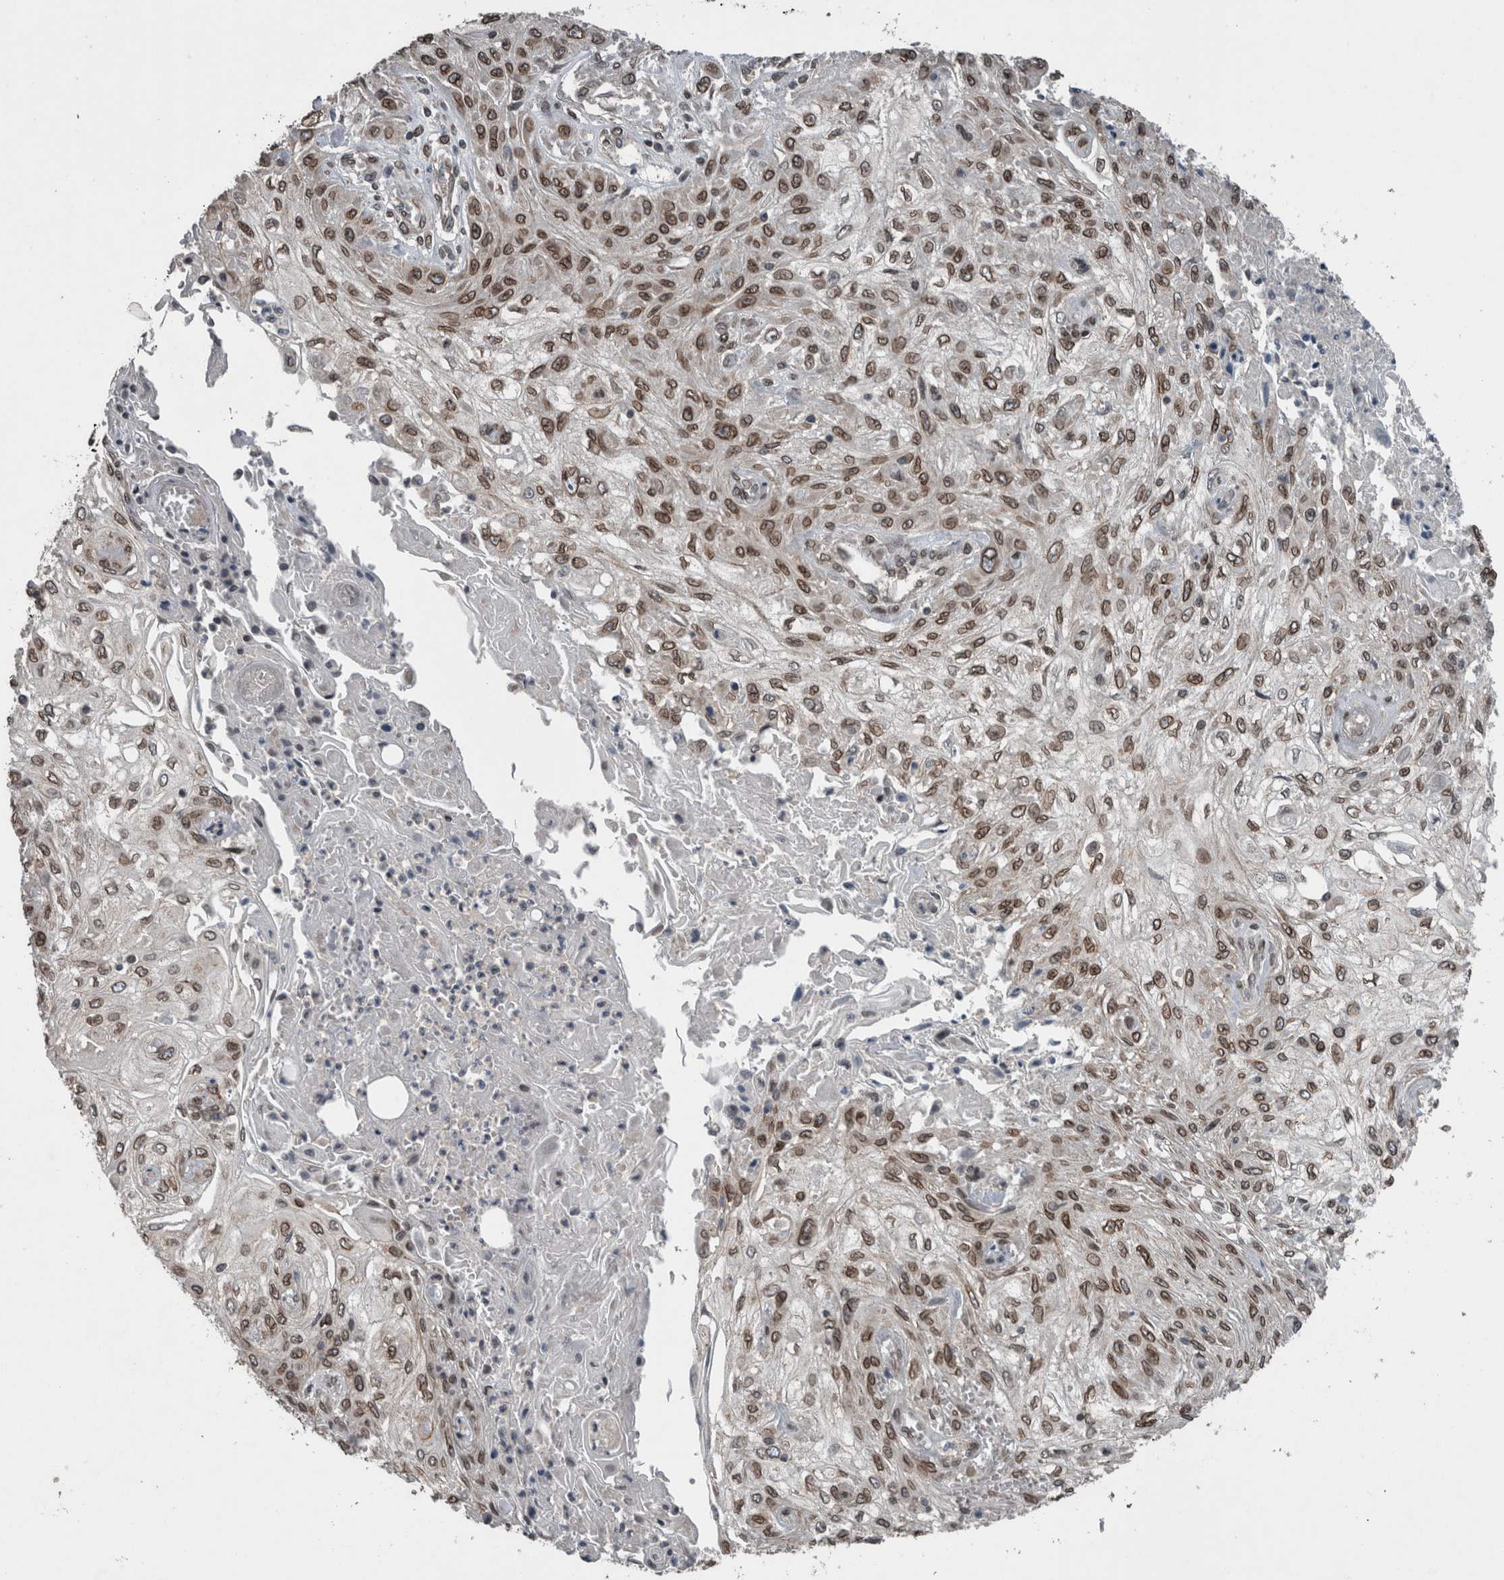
{"staining": {"intensity": "moderate", "quantity": ">75%", "location": "cytoplasmic/membranous,nuclear"}, "tissue": "skin cancer", "cell_type": "Tumor cells", "image_type": "cancer", "snomed": [{"axis": "morphology", "description": "Squamous cell carcinoma, NOS"}, {"axis": "morphology", "description": "Squamous cell carcinoma, metastatic, NOS"}, {"axis": "topography", "description": "Skin"}, {"axis": "topography", "description": "Lymph node"}], "caption": "Squamous cell carcinoma (skin) tissue shows moderate cytoplasmic/membranous and nuclear positivity in about >75% of tumor cells, visualized by immunohistochemistry. (DAB (3,3'-diaminobenzidine) IHC with brightfield microscopy, high magnification).", "gene": "RANBP2", "patient": {"sex": "male", "age": 75}}